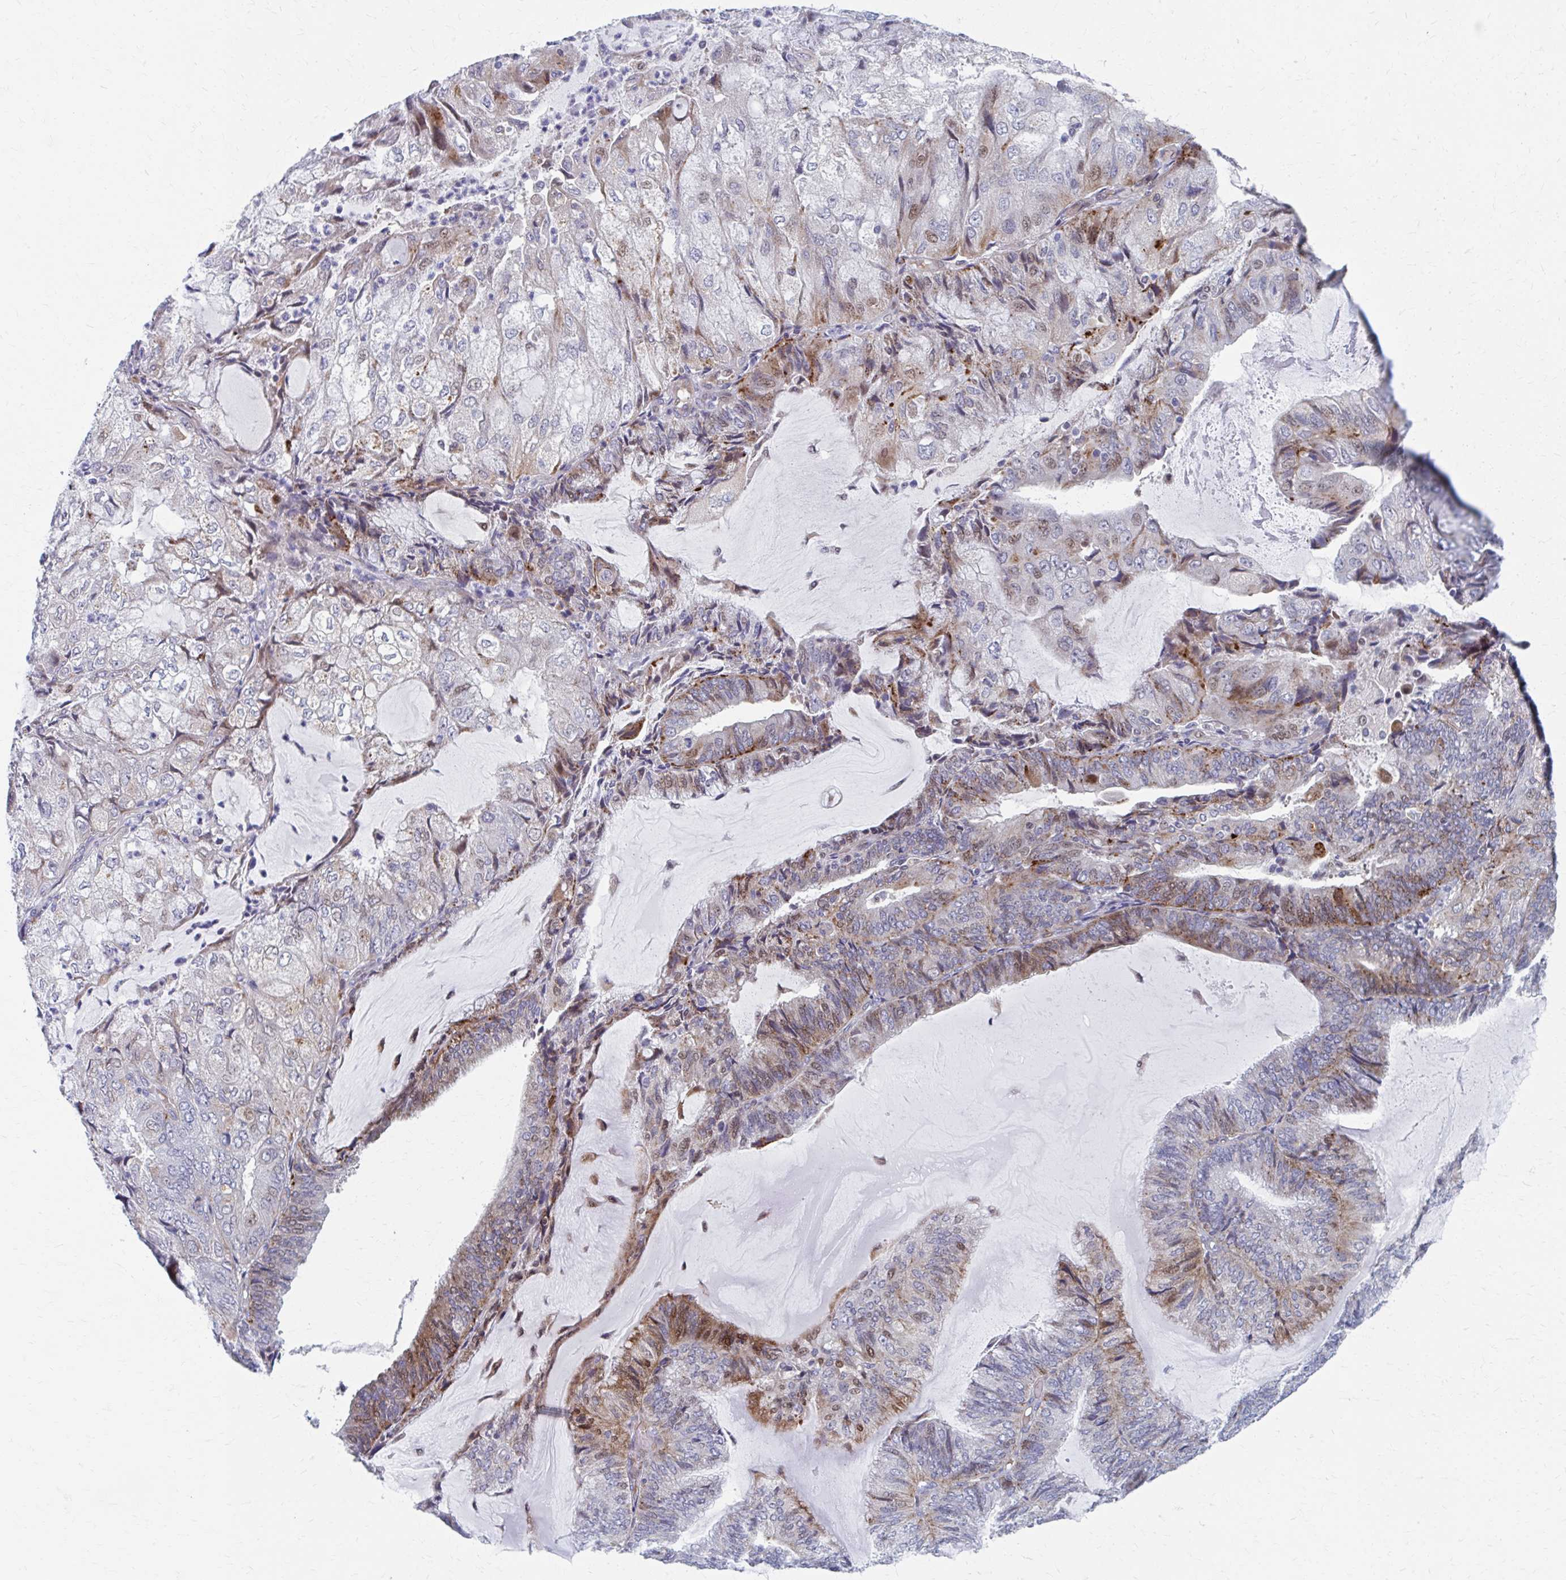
{"staining": {"intensity": "moderate", "quantity": "<25%", "location": "cytoplasmic/membranous,nuclear"}, "tissue": "endometrial cancer", "cell_type": "Tumor cells", "image_type": "cancer", "snomed": [{"axis": "morphology", "description": "Adenocarcinoma, NOS"}, {"axis": "topography", "description": "Endometrium"}], "caption": "Immunohistochemistry (IHC) (DAB) staining of human adenocarcinoma (endometrial) demonstrates moderate cytoplasmic/membranous and nuclear protein positivity in approximately <25% of tumor cells.", "gene": "ABHD16B", "patient": {"sex": "female", "age": 81}}